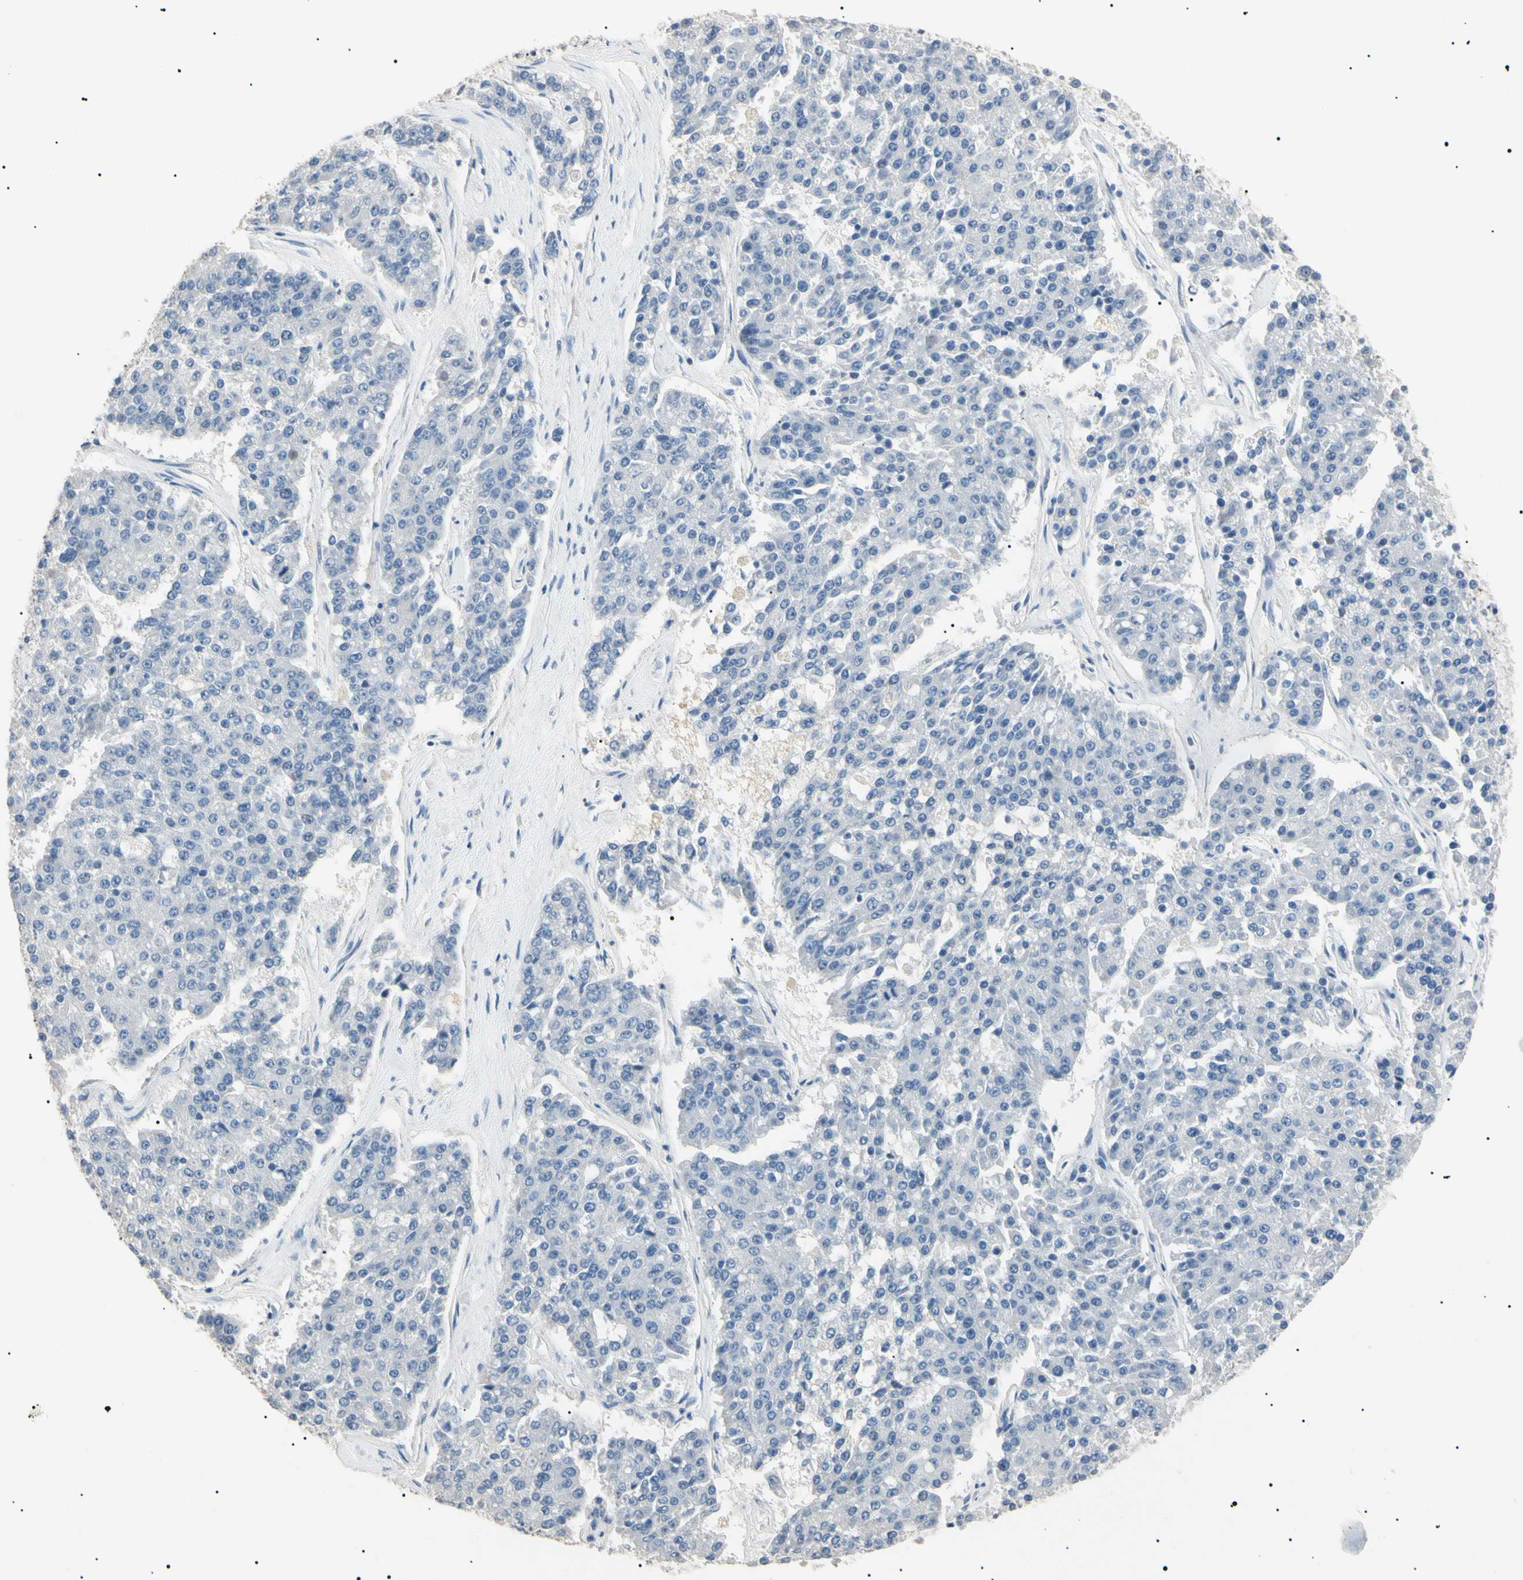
{"staining": {"intensity": "negative", "quantity": "none", "location": "none"}, "tissue": "pancreatic cancer", "cell_type": "Tumor cells", "image_type": "cancer", "snomed": [{"axis": "morphology", "description": "Adenocarcinoma, NOS"}, {"axis": "topography", "description": "Pancreas"}], "caption": "Immunohistochemical staining of human pancreatic cancer demonstrates no significant staining in tumor cells.", "gene": "CGB3", "patient": {"sex": "male", "age": 50}}